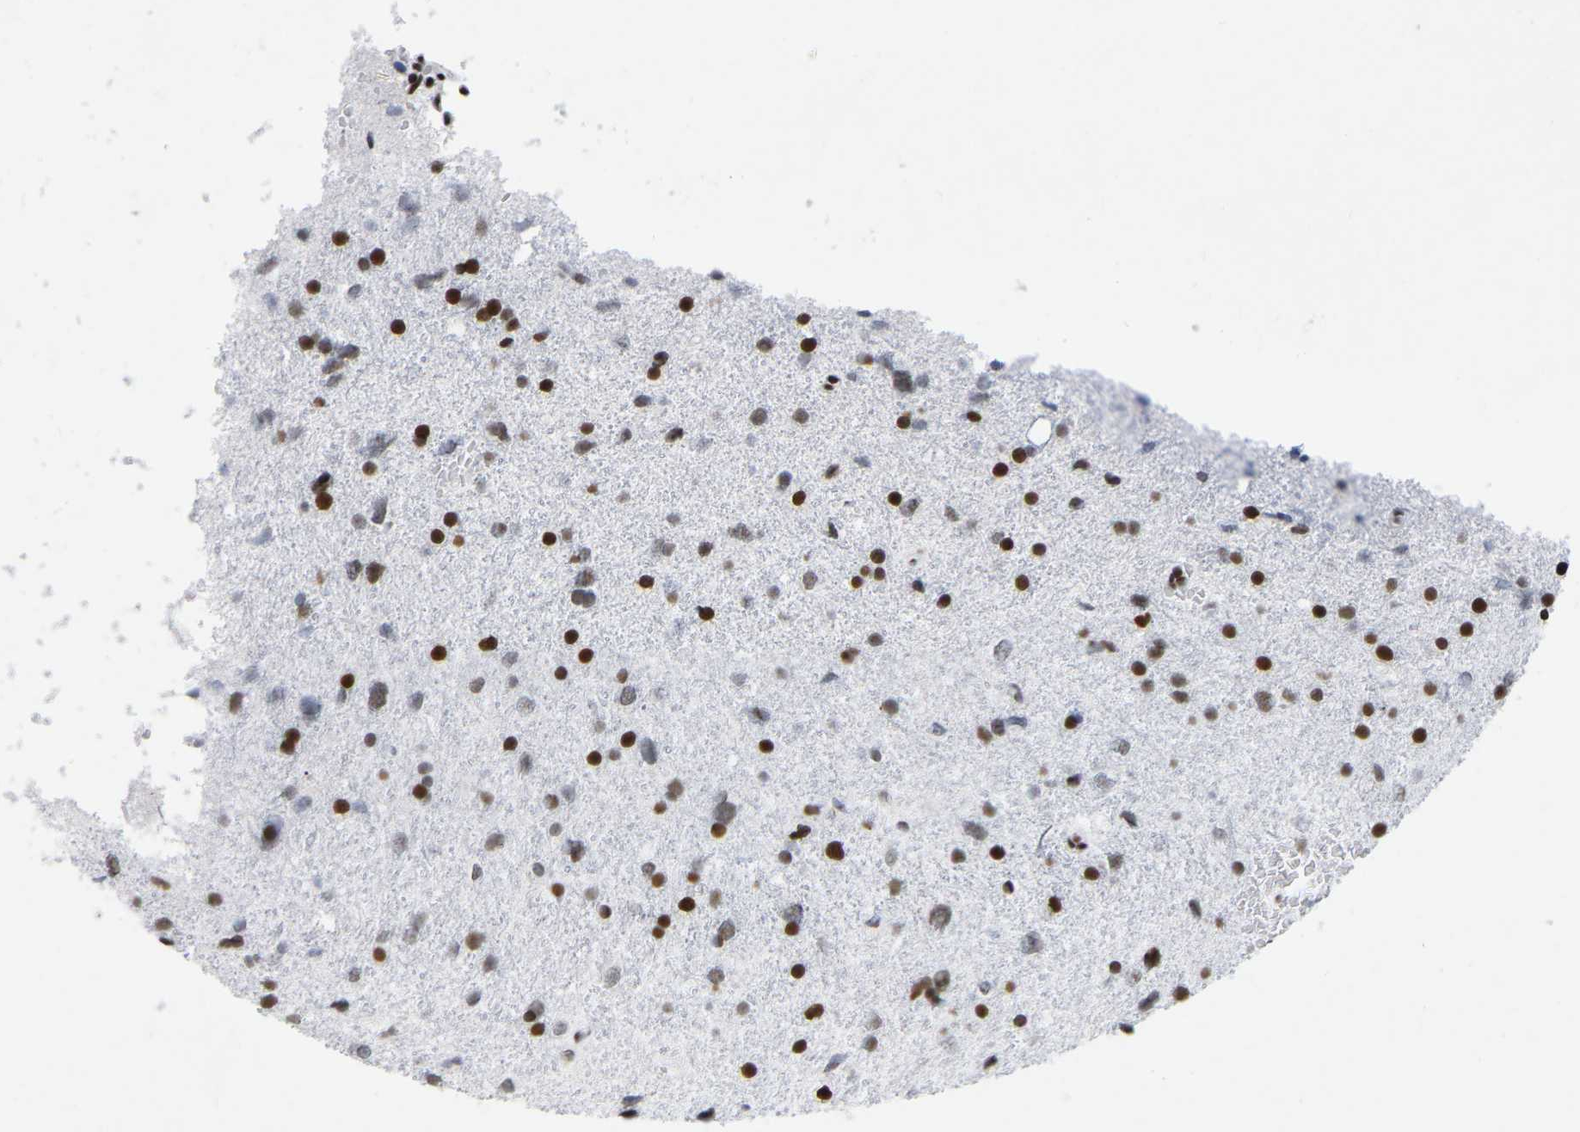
{"staining": {"intensity": "strong", "quantity": ">75%", "location": "nuclear"}, "tissue": "glioma", "cell_type": "Tumor cells", "image_type": "cancer", "snomed": [{"axis": "morphology", "description": "Glioma, malignant, Low grade"}, {"axis": "topography", "description": "Brain"}], "caption": "Tumor cells reveal high levels of strong nuclear staining in approximately >75% of cells in glioma. The staining was performed using DAB (3,3'-diaminobenzidine), with brown indicating positive protein expression. Nuclei are stained blue with hematoxylin.", "gene": "PRCC", "patient": {"sex": "female", "age": 37}}